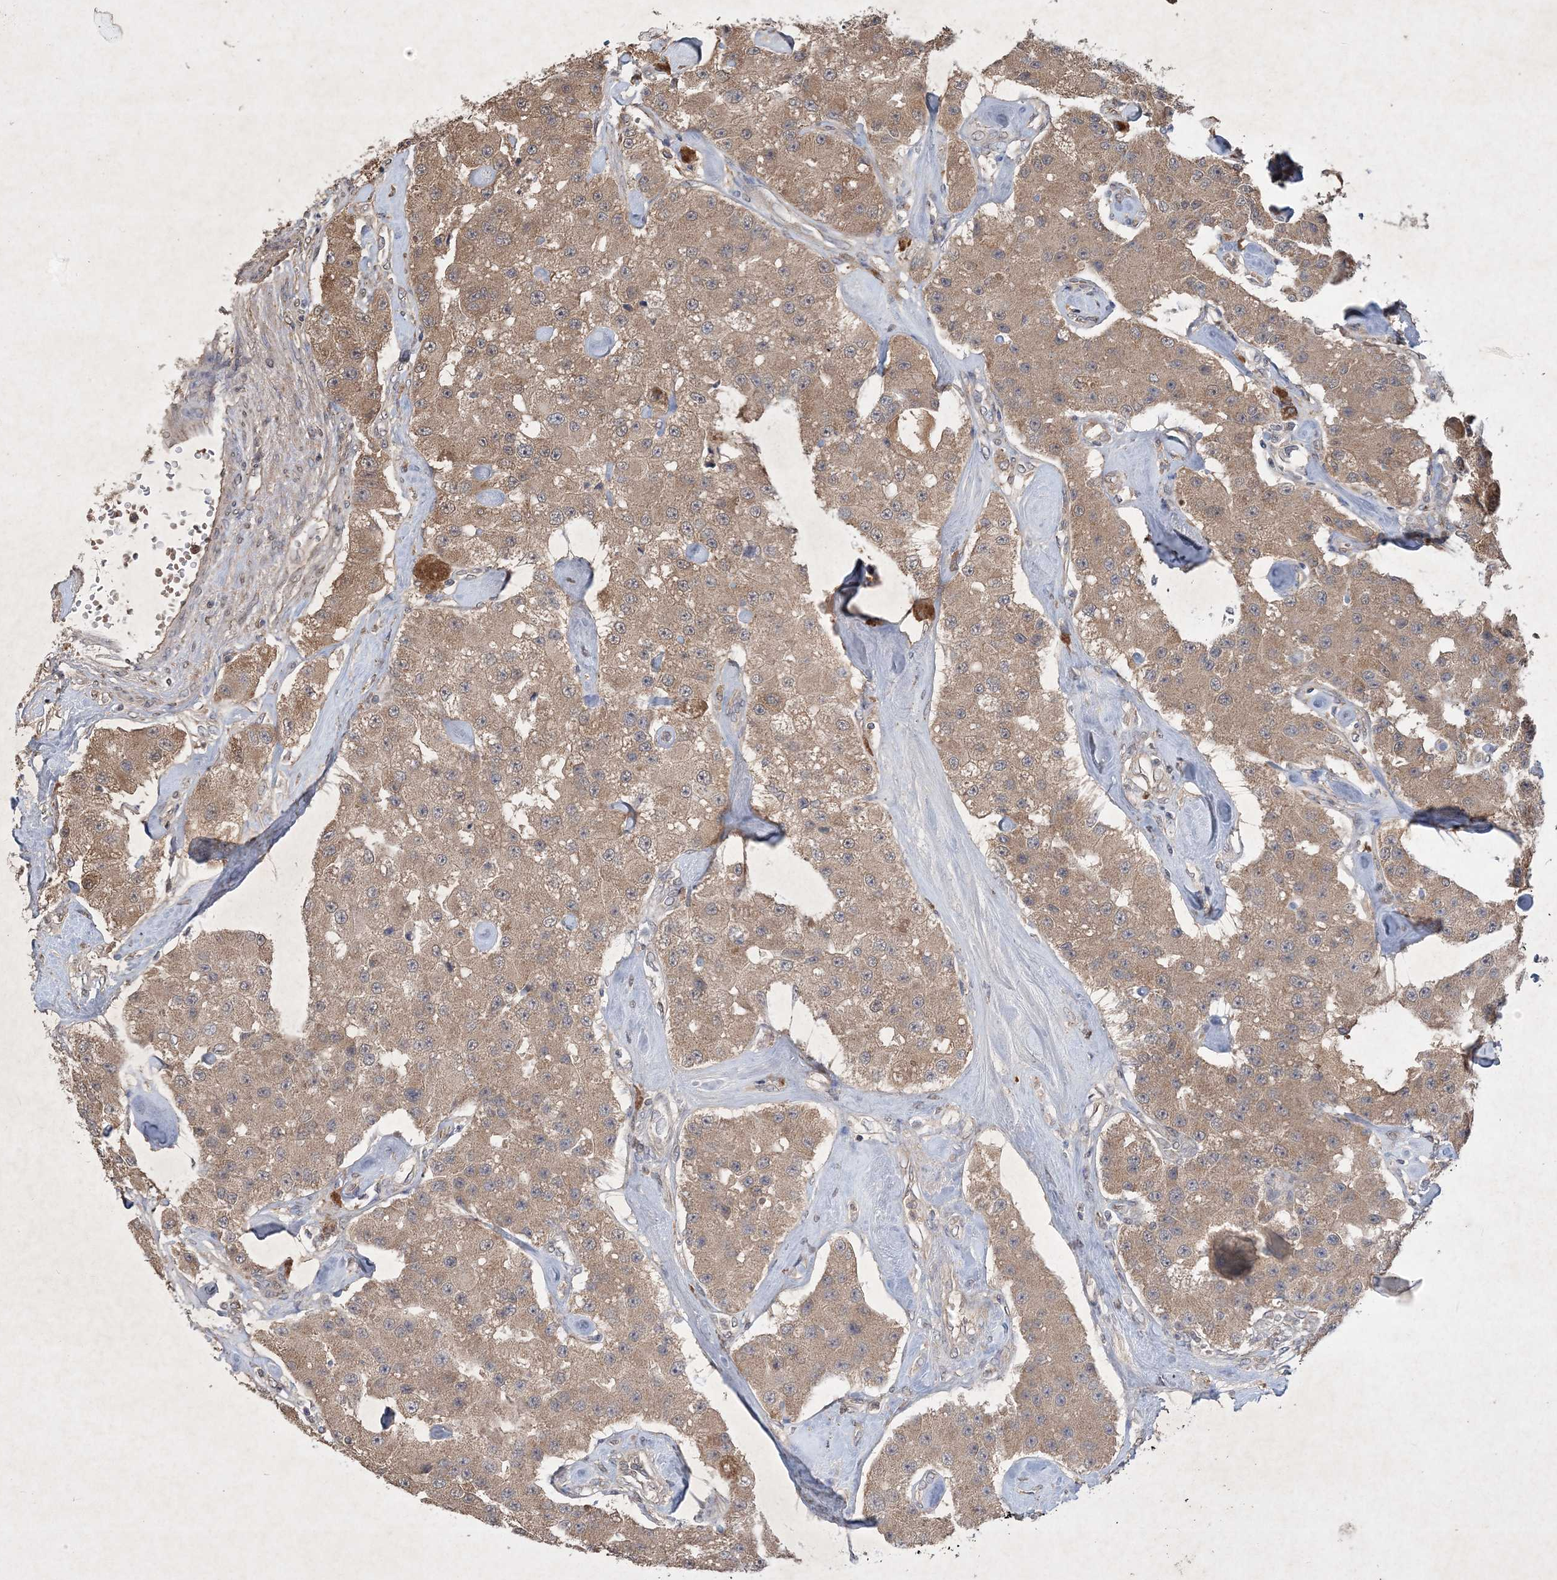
{"staining": {"intensity": "moderate", "quantity": ">75%", "location": "cytoplasmic/membranous"}, "tissue": "carcinoid", "cell_type": "Tumor cells", "image_type": "cancer", "snomed": [{"axis": "morphology", "description": "Carcinoid, malignant, NOS"}, {"axis": "topography", "description": "Pancreas"}], "caption": "Immunohistochemical staining of human carcinoid shows medium levels of moderate cytoplasmic/membranous protein positivity in approximately >75% of tumor cells.", "gene": "AKR7A2", "patient": {"sex": "male", "age": 41}}